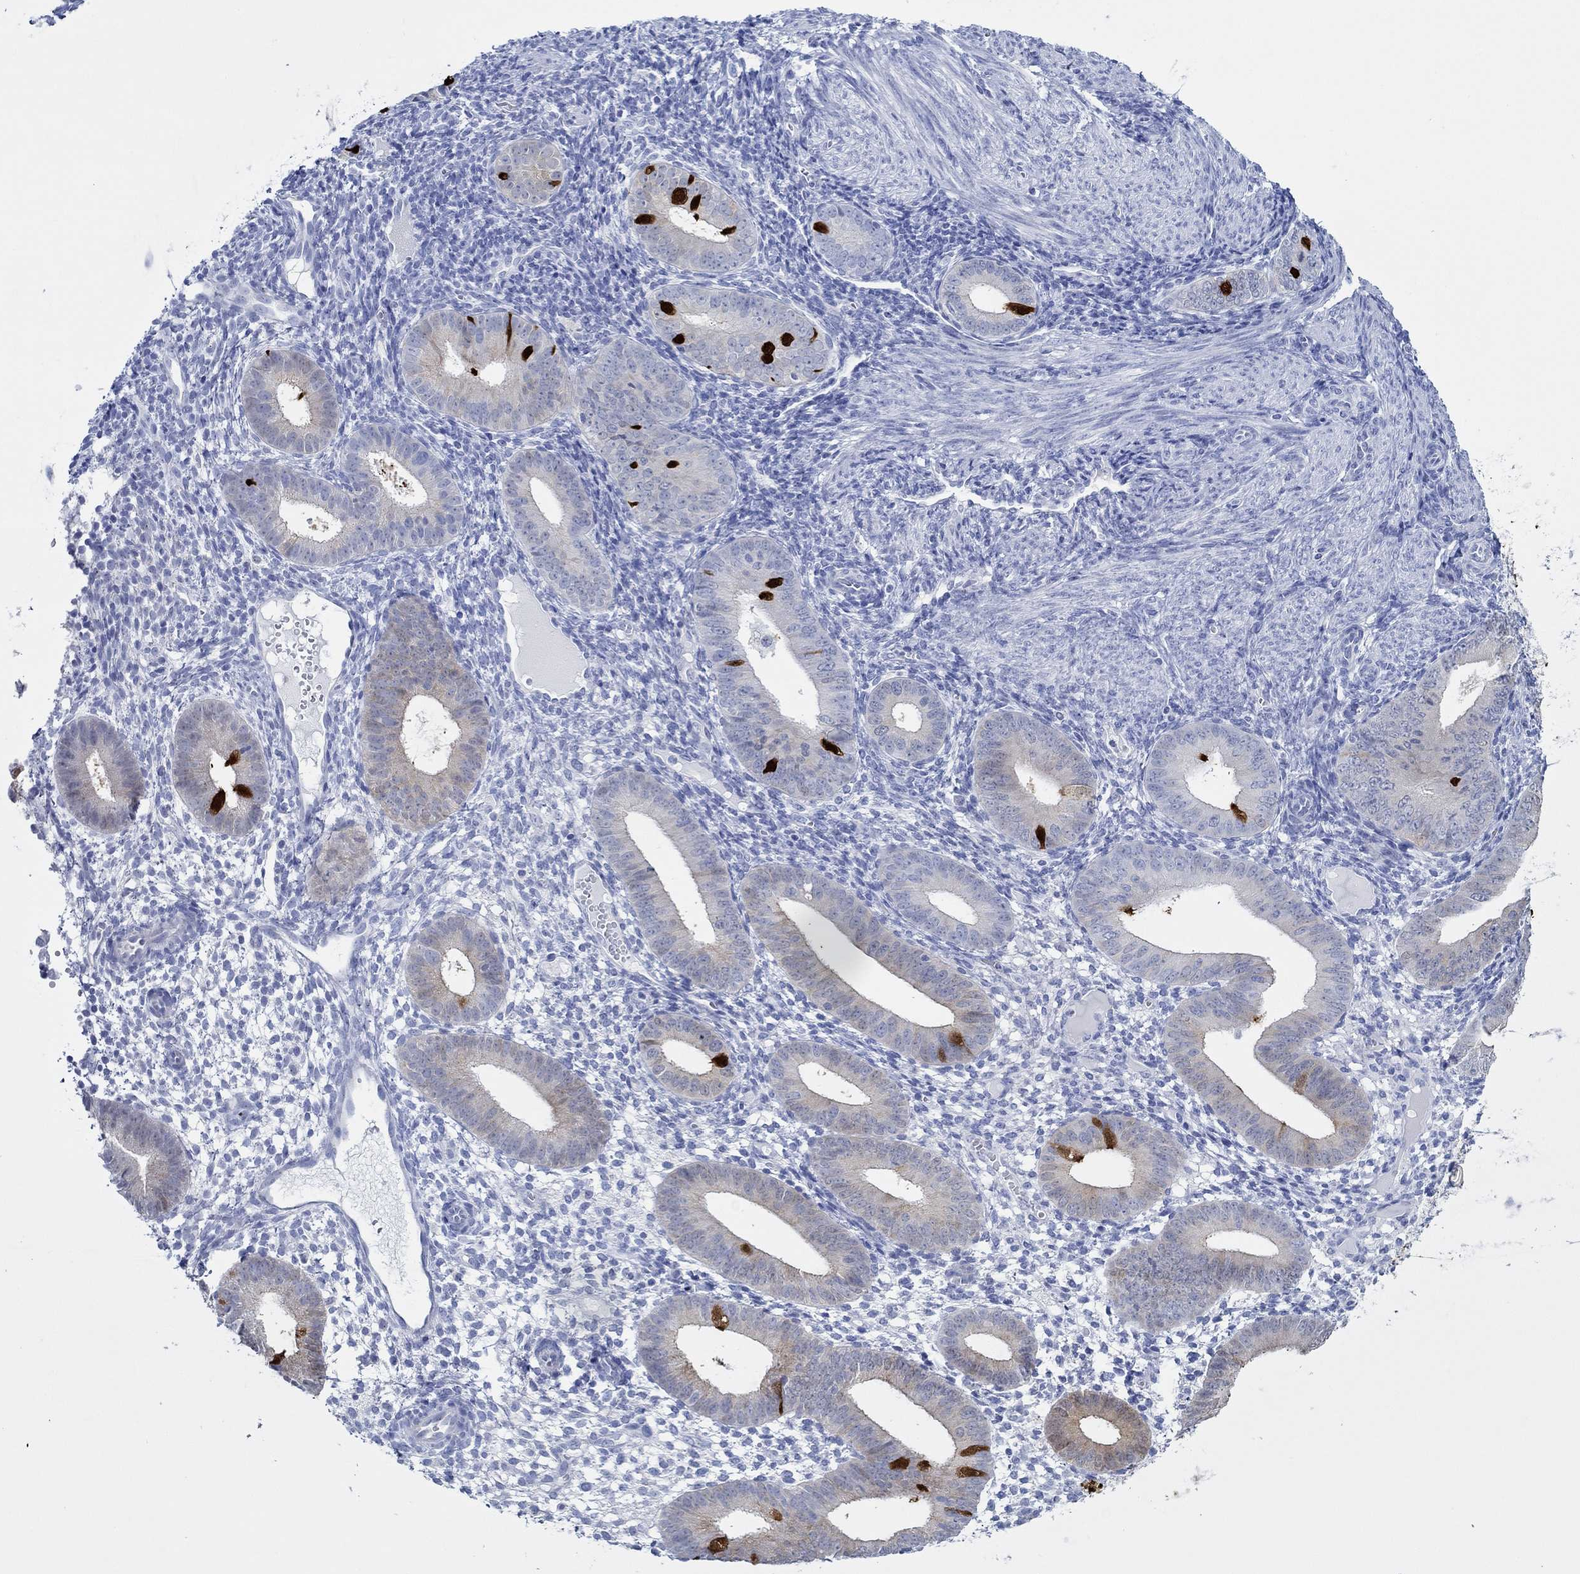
{"staining": {"intensity": "negative", "quantity": "none", "location": "none"}, "tissue": "endometrium", "cell_type": "Cells in endometrial stroma", "image_type": "normal", "snomed": [{"axis": "morphology", "description": "Normal tissue, NOS"}, {"axis": "topography", "description": "Endometrium"}], "caption": "IHC of benign human endometrium reveals no expression in cells in endometrial stroma.", "gene": "IGFBP6", "patient": {"sex": "female", "age": 39}}